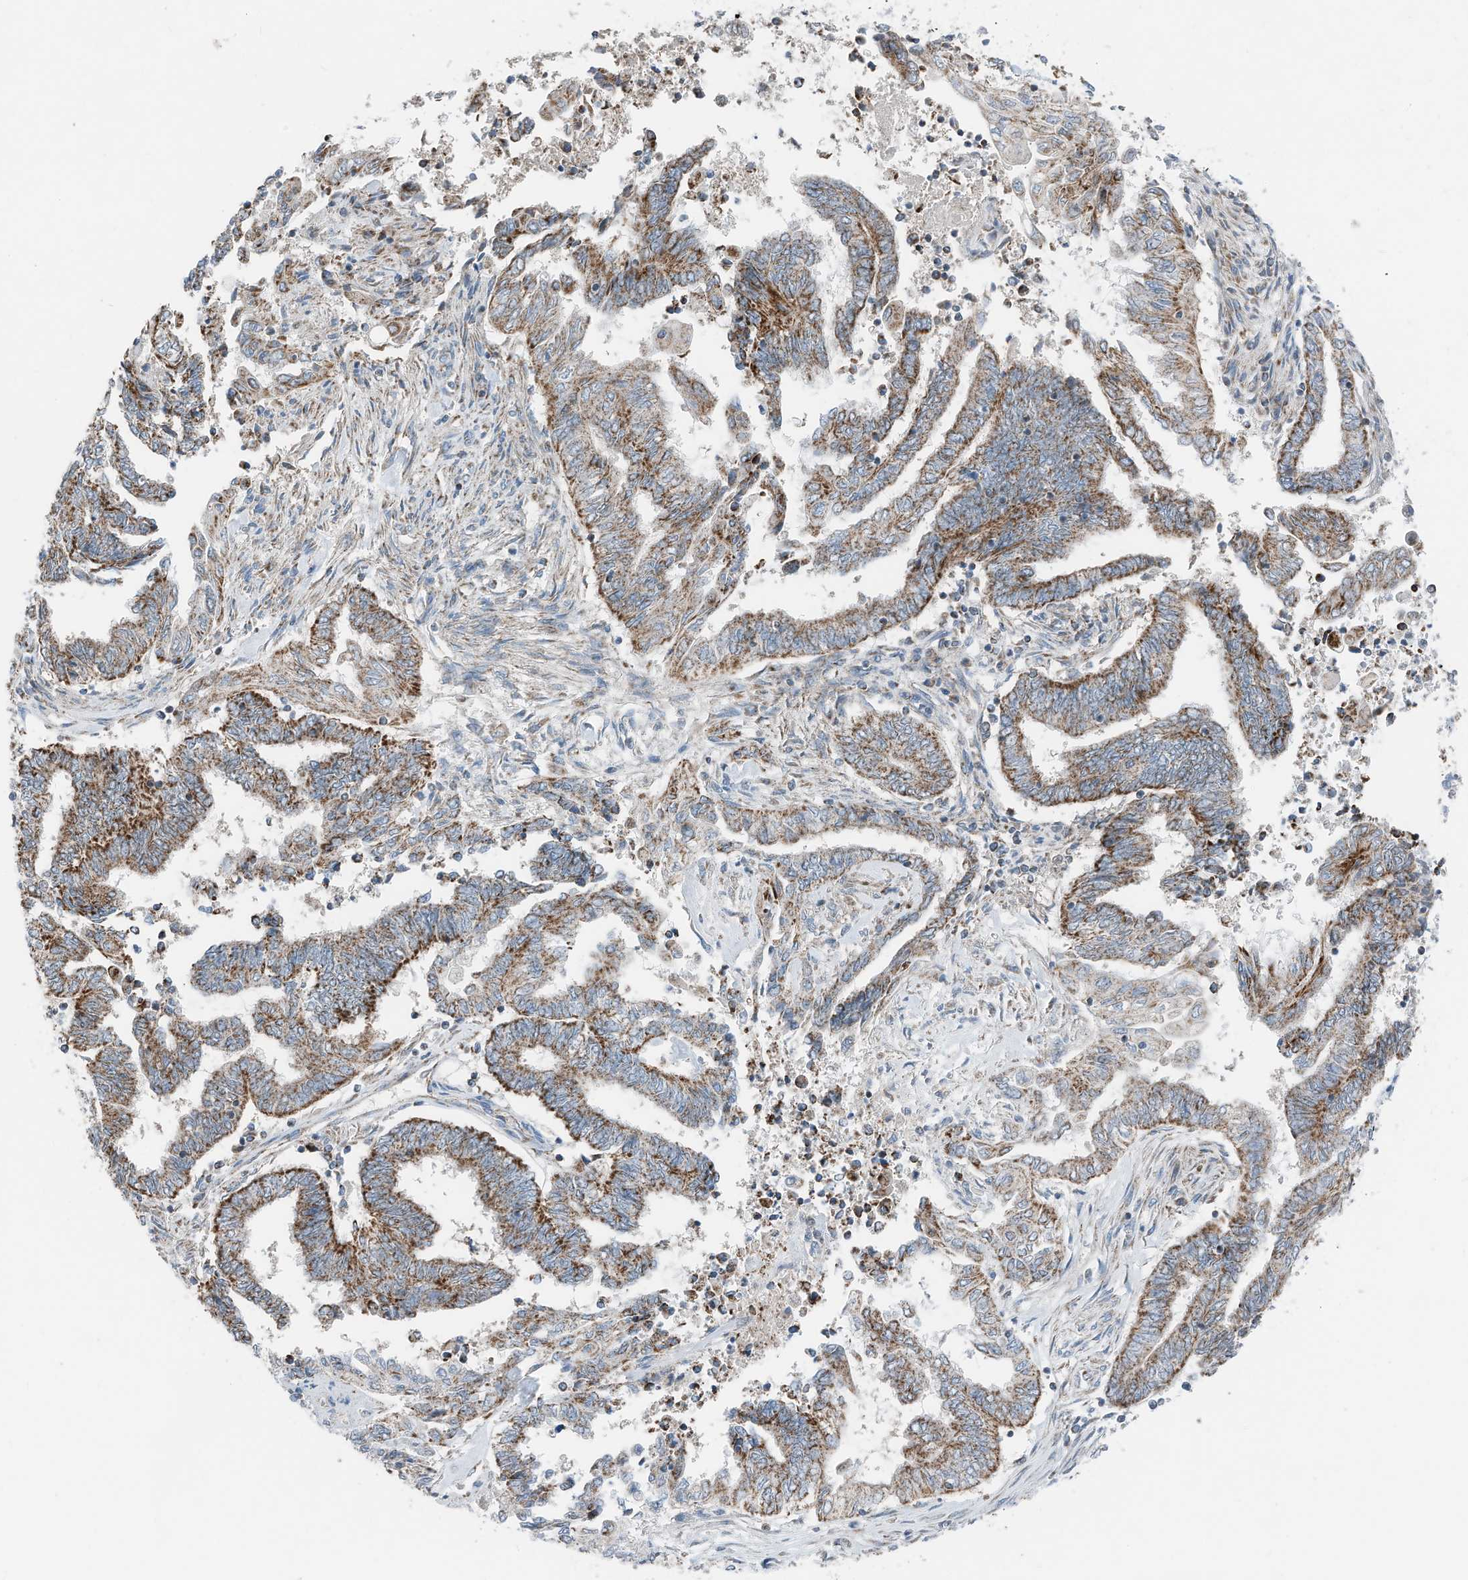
{"staining": {"intensity": "strong", "quantity": ">75%", "location": "cytoplasmic/membranous"}, "tissue": "endometrial cancer", "cell_type": "Tumor cells", "image_type": "cancer", "snomed": [{"axis": "morphology", "description": "Adenocarcinoma, NOS"}, {"axis": "topography", "description": "Uterus"}, {"axis": "topography", "description": "Endometrium"}], "caption": "Immunohistochemistry (IHC) photomicrograph of neoplastic tissue: human endometrial adenocarcinoma stained using immunohistochemistry (IHC) reveals high levels of strong protein expression localized specifically in the cytoplasmic/membranous of tumor cells, appearing as a cytoplasmic/membranous brown color.", "gene": "RMND1", "patient": {"sex": "female", "age": 70}}